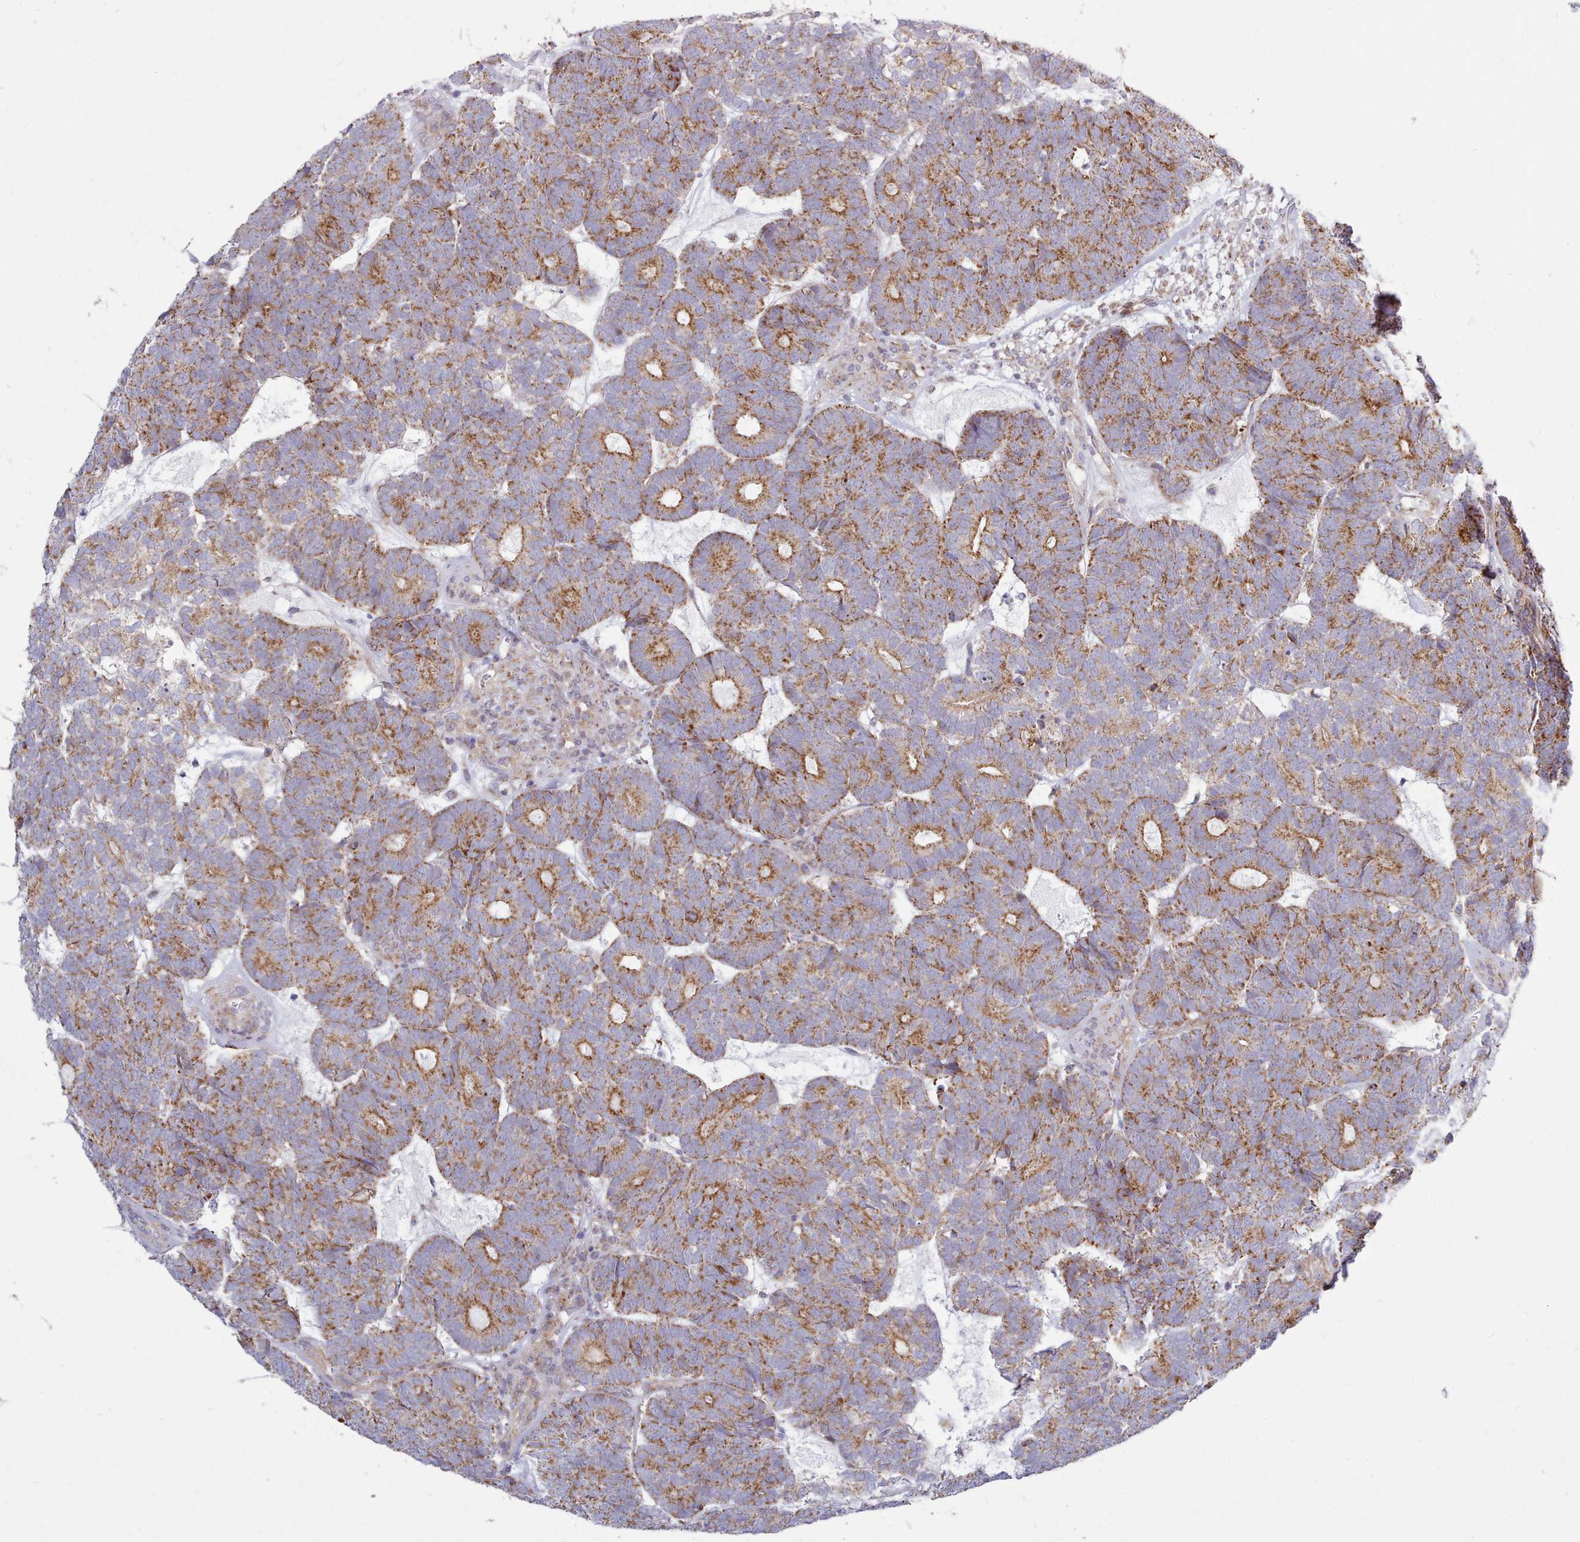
{"staining": {"intensity": "strong", "quantity": ">75%", "location": "cytoplasmic/membranous"}, "tissue": "head and neck cancer", "cell_type": "Tumor cells", "image_type": "cancer", "snomed": [{"axis": "morphology", "description": "Adenocarcinoma, NOS"}, {"axis": "topography", "description": "Head-Neck"}], "caption": "Strong cytoplasmic/membranous positivity is present in approximately >75% of tumor cells in head and neck adenocarcinoma.", "gene": "MRPL21", "patient": {"sex": "female", "age": 81}}